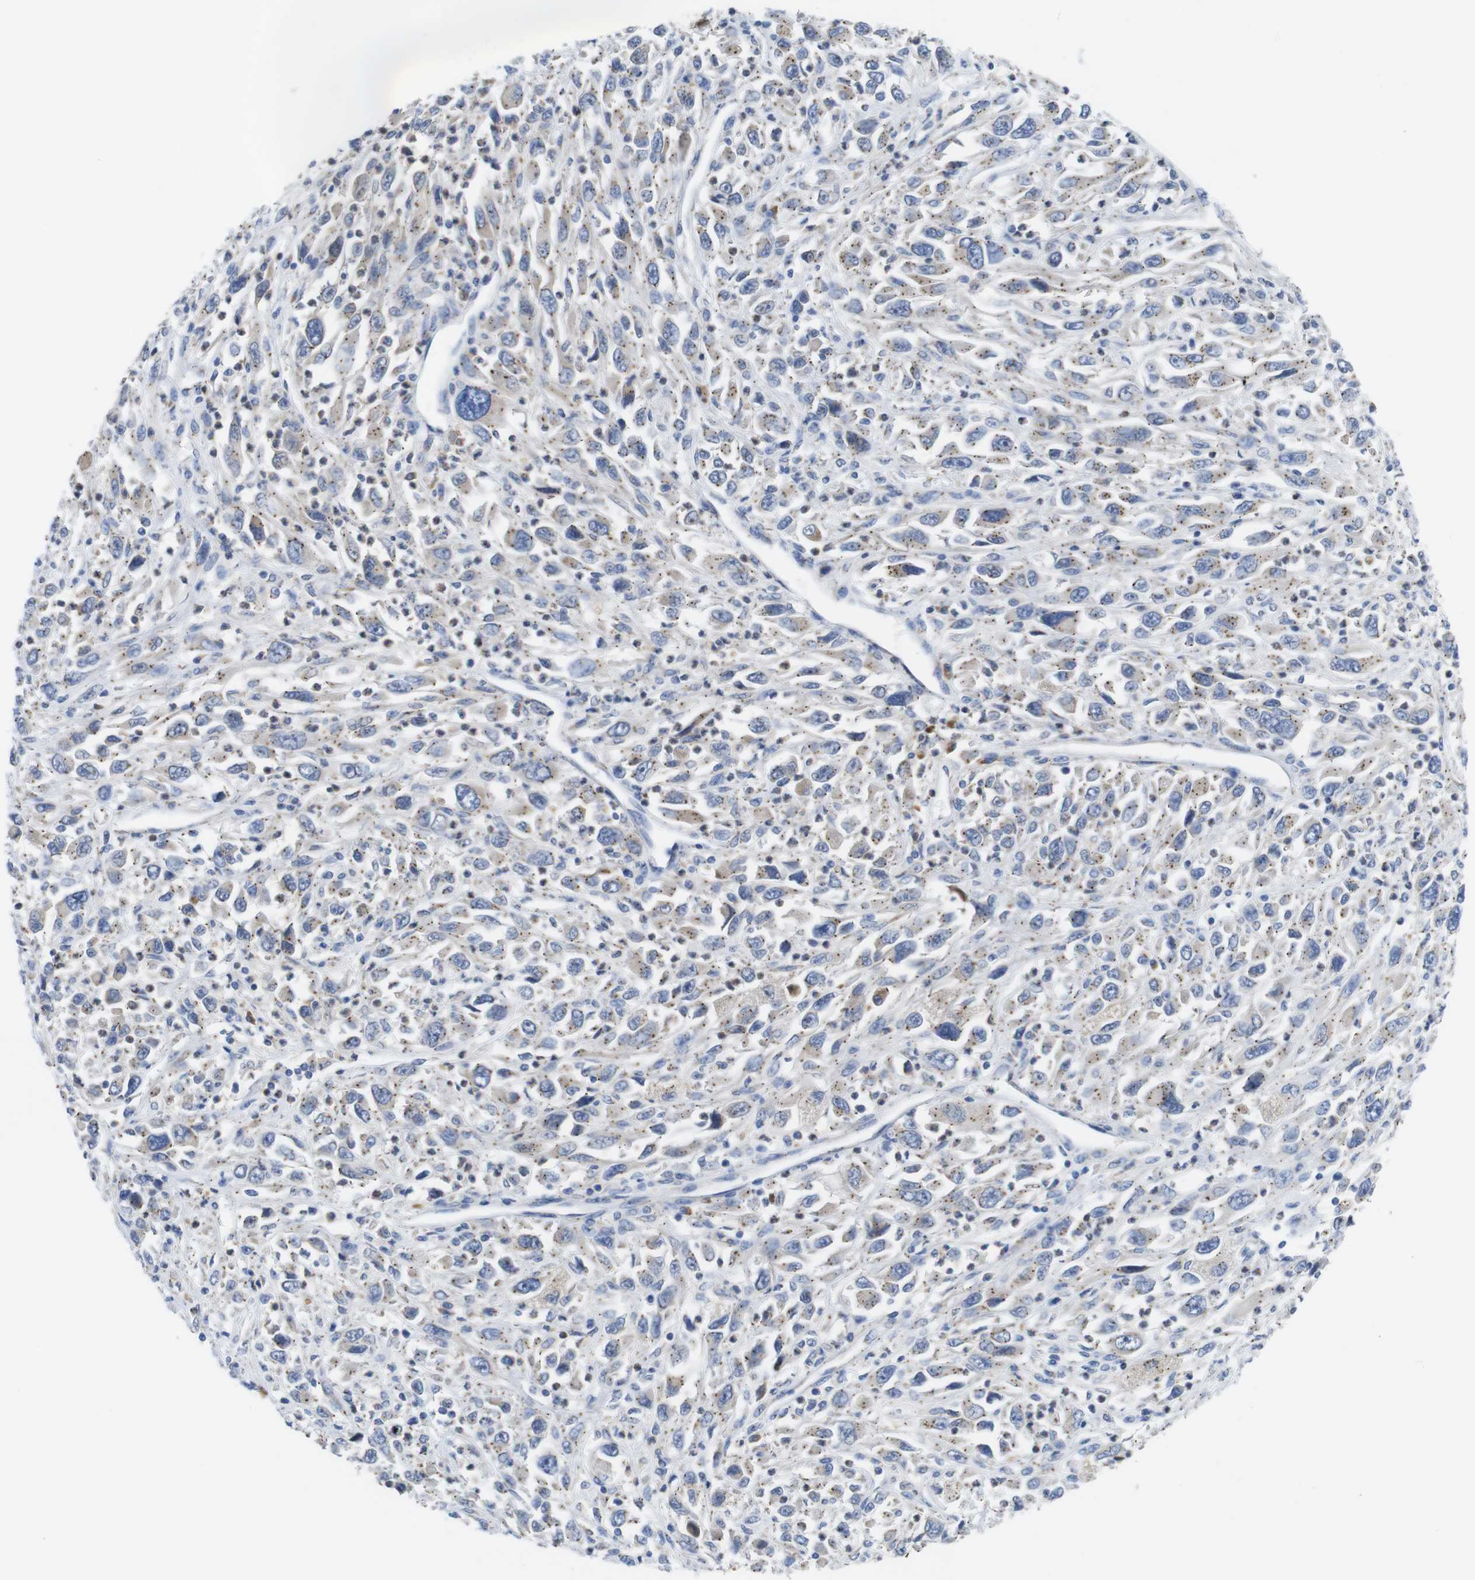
{"staining": {"intensity": "weak", "quantity": ">75%", "location": "cytoplasmic/membranous"}, "tissue": "melanoma", "cell_type": "Tumor cells", "image_type": "cancer", "snomed": [{"axis": "morphology", "description": "Malignant melanoma, Metastatic site"}, {"axis": "topography", "description": "Skin"}], "caption": "There is low levels of weak cytoplasmic/membranous staining in tumor cells of malignant melanoma (metastatic site), as demonstrated by immunohistochemical staining (brown color).", "gene": "DDRGK1", "patient": {"sex": "female", "age": 56}}